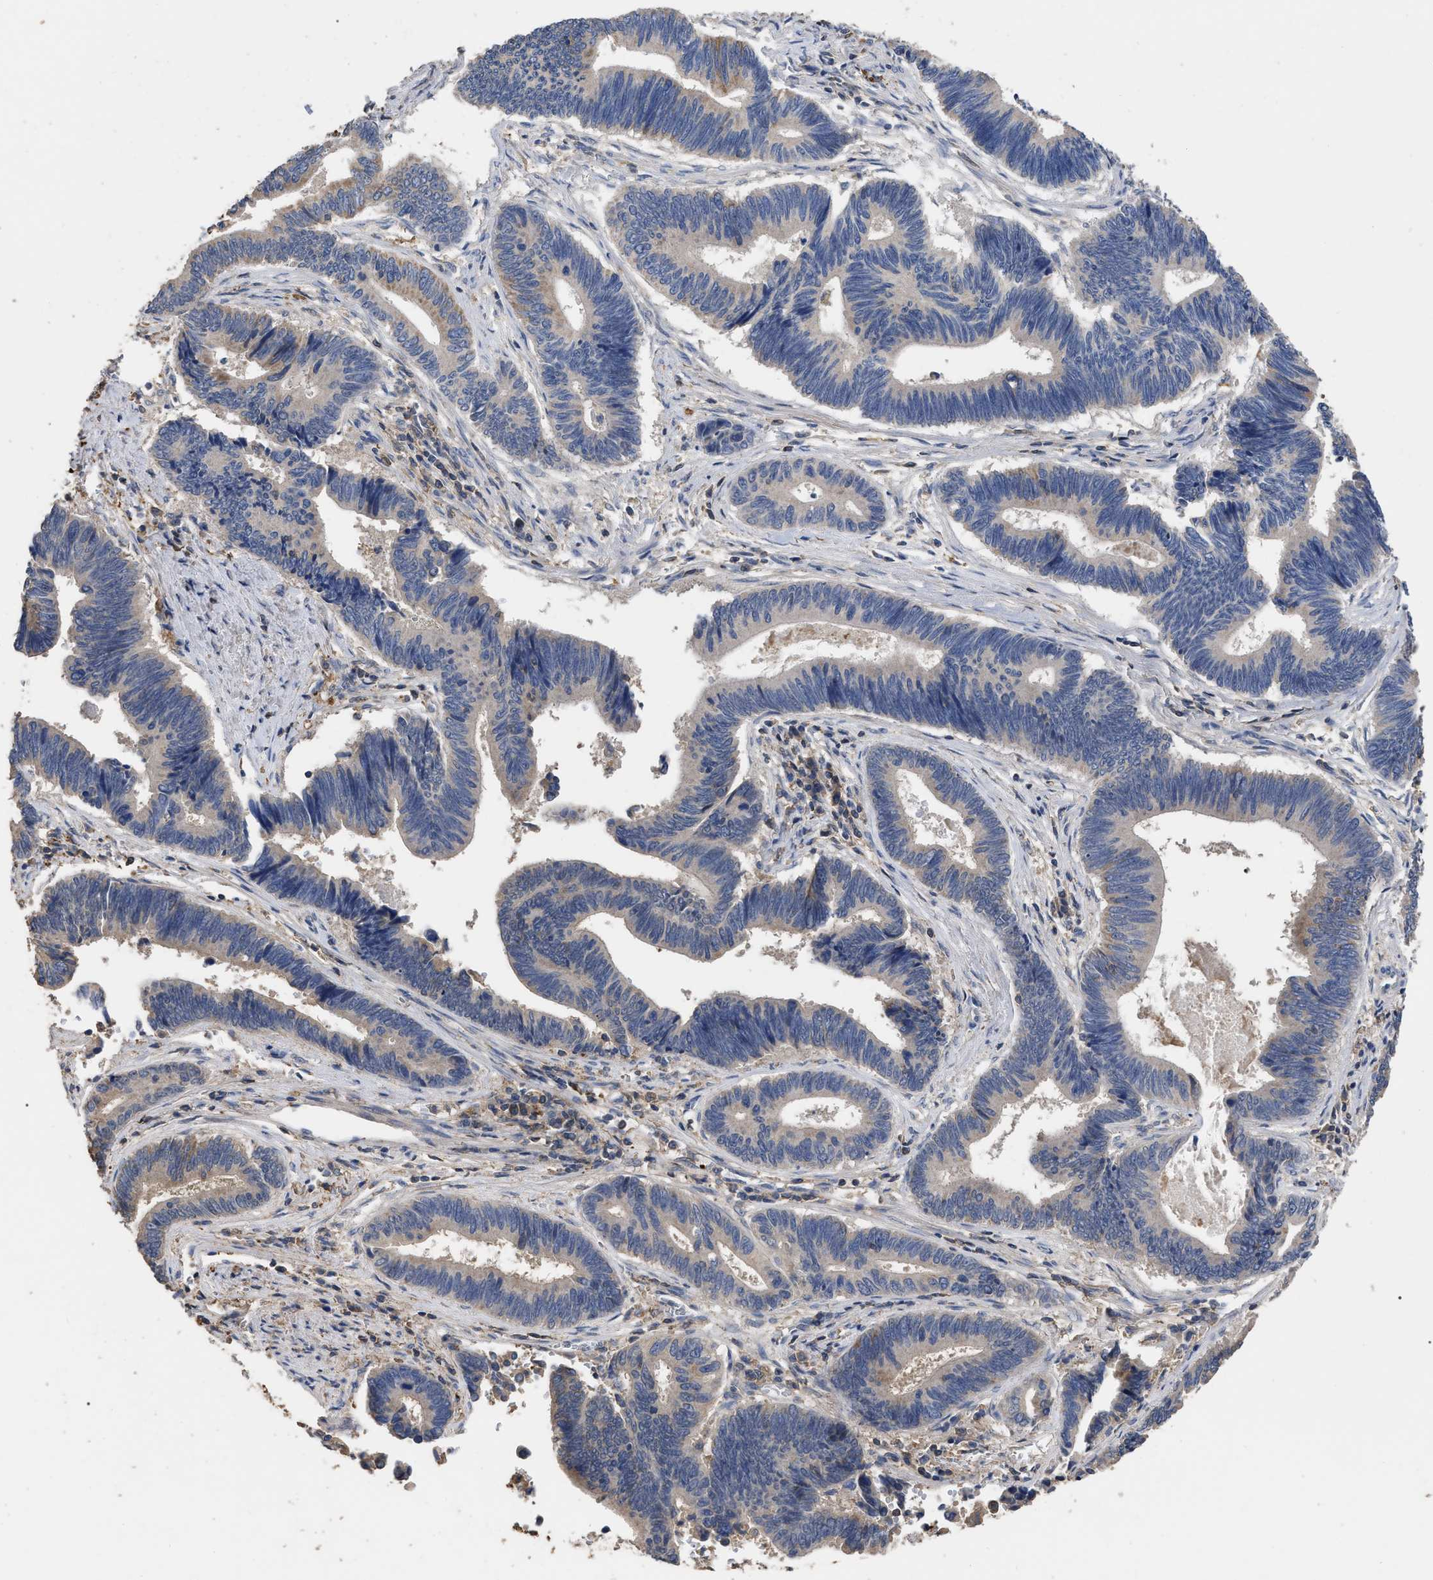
{"staining": {"intensity": "negative", "quantity": "none", "location": "none"}, "tissue": "pancreatic cancer", "cell_type": "Tumor cells", "image_type": "cancer", "snomed": [{"axis": "morphology", "description": "Adenocarcinoma, NOS"}, {"axis": "topography", "description": "Pancreas"}], "caption": "Immunohistochemical staining of human pancreatic cancer (adenocarcinoma) shows no significant positivity in tumor cells. (DAB (3,3'-diaminobenzidine) immunohistochemistry visualized using brightfield microscopy, high magnification).", "gene": "GPR179", "patient": {"sex": "female", "age": 70}}